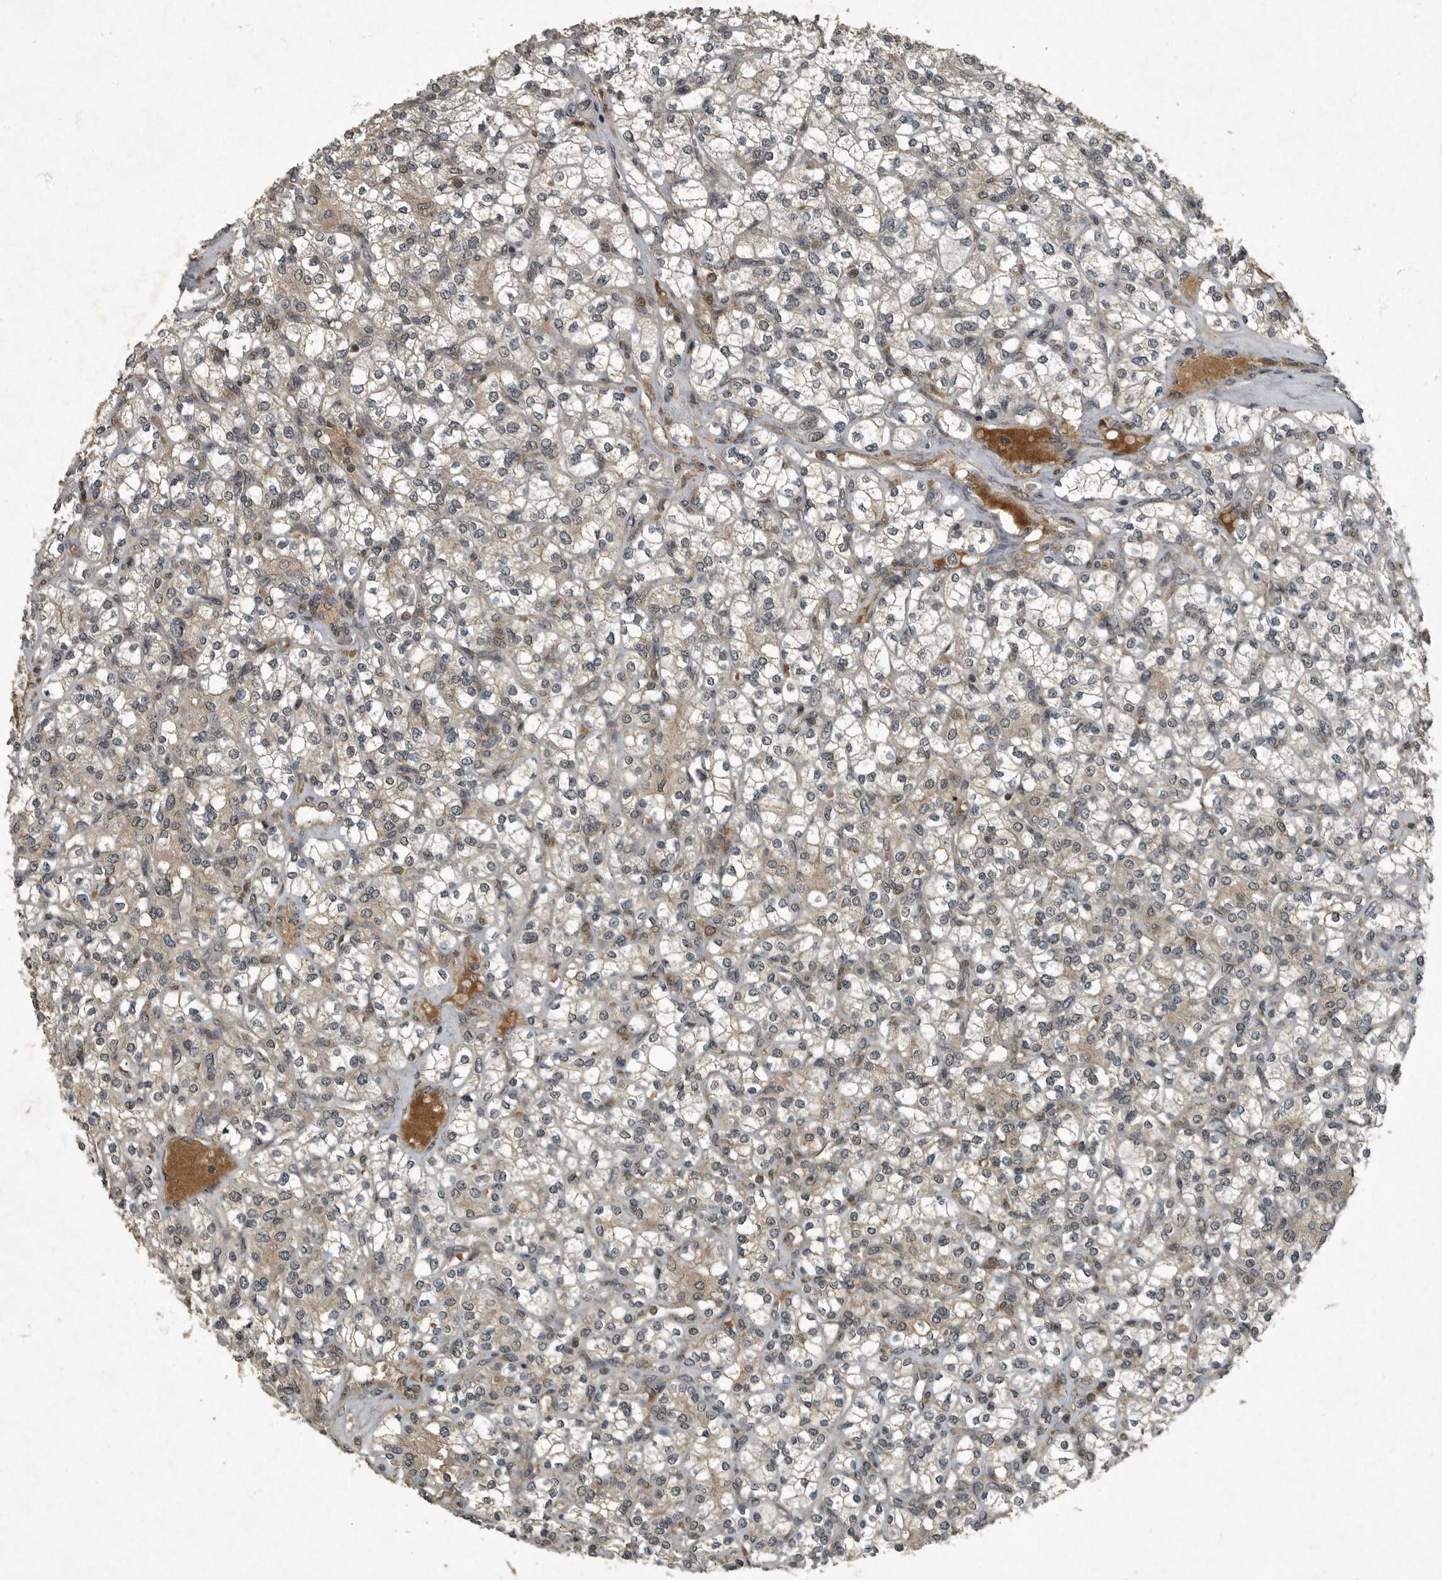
{"staining": {"intensity": "negative", "quantity": "none", "location": "none"}, "tissue": "renal cancer", "cell_type": "Tumor cells", "image_type": "cancer", "snomed": [{"axis": "morphology", "description": "Adenocarcinoma, NOS"}, {"axis": "topography", "description": "Kidney"}], "caption": "Histopathology image shows no significant protein staining in tumor cells of renal cancer (adenocarcinoma). The staining was performed using DAB to visualize the protein expression in brown, while the nuclei were stained in blue with hematoxylin (Magnification: 20x).", "gene": "FOXO1", "patient": {"sex": "male", "age": 77}}